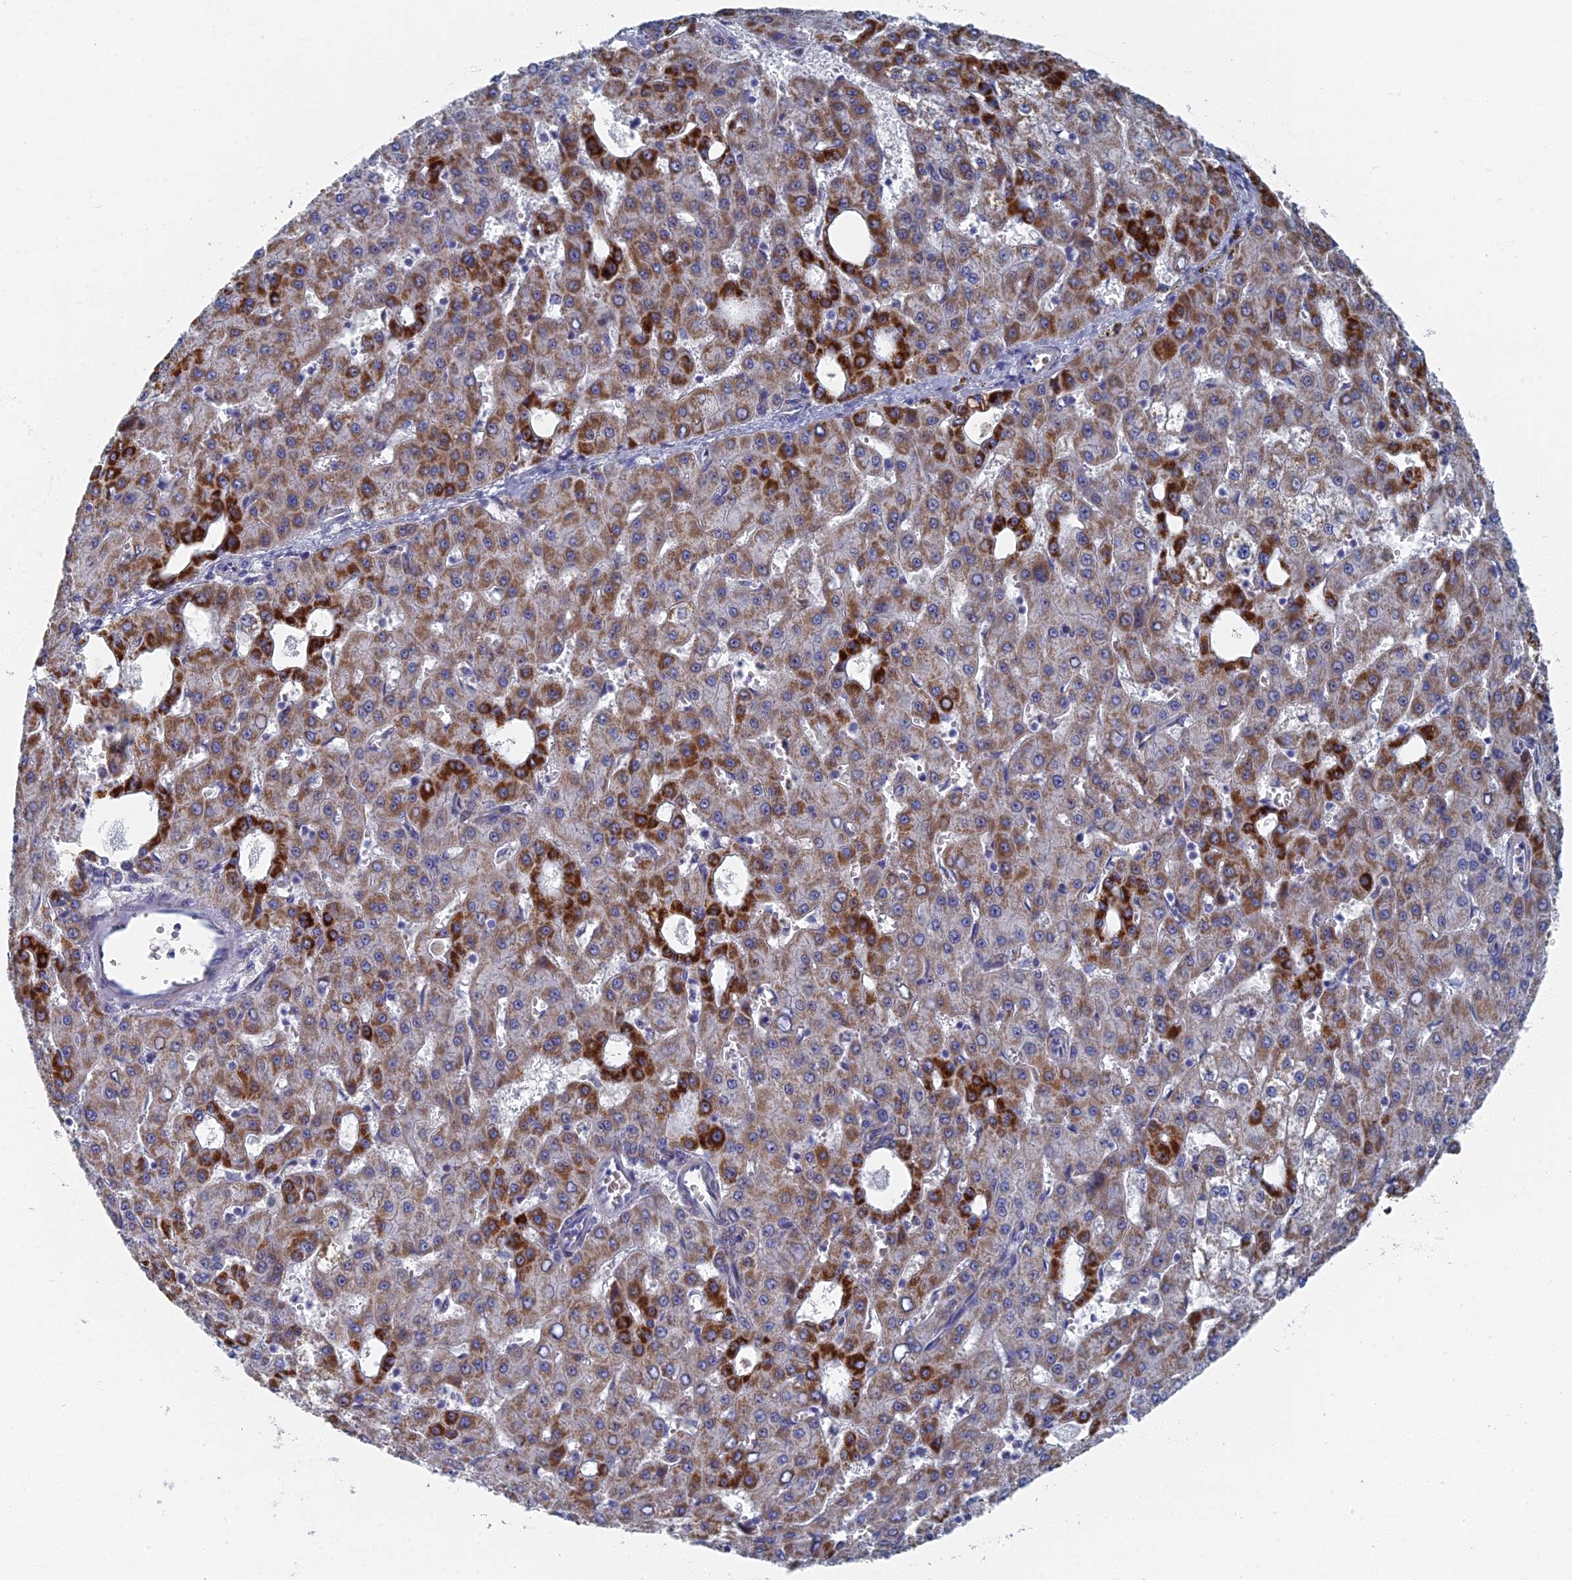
{"staining": {"intensity": "strong", "quantity": "25%-75%", "location": "cytoplasmic/membranous"}, "tissue": "liver cancer", "cell_type": "Tumor cells", "image_type": "cancer", "snomed": [{"axis": "morphology", "description": "Carcinoma, Hepatocellular, NOS"}, {"axis": "topography", "description": "Liver"}], "caption": "IHC of human liver cancer (hepatocellular carcinoma) reveals high levels of strong cytoplasmic/membranous expression in approximately 25%-75% of tumor cells.", "gene": "HIGD1A", "patient": {"sex": "male", "age": 47}}